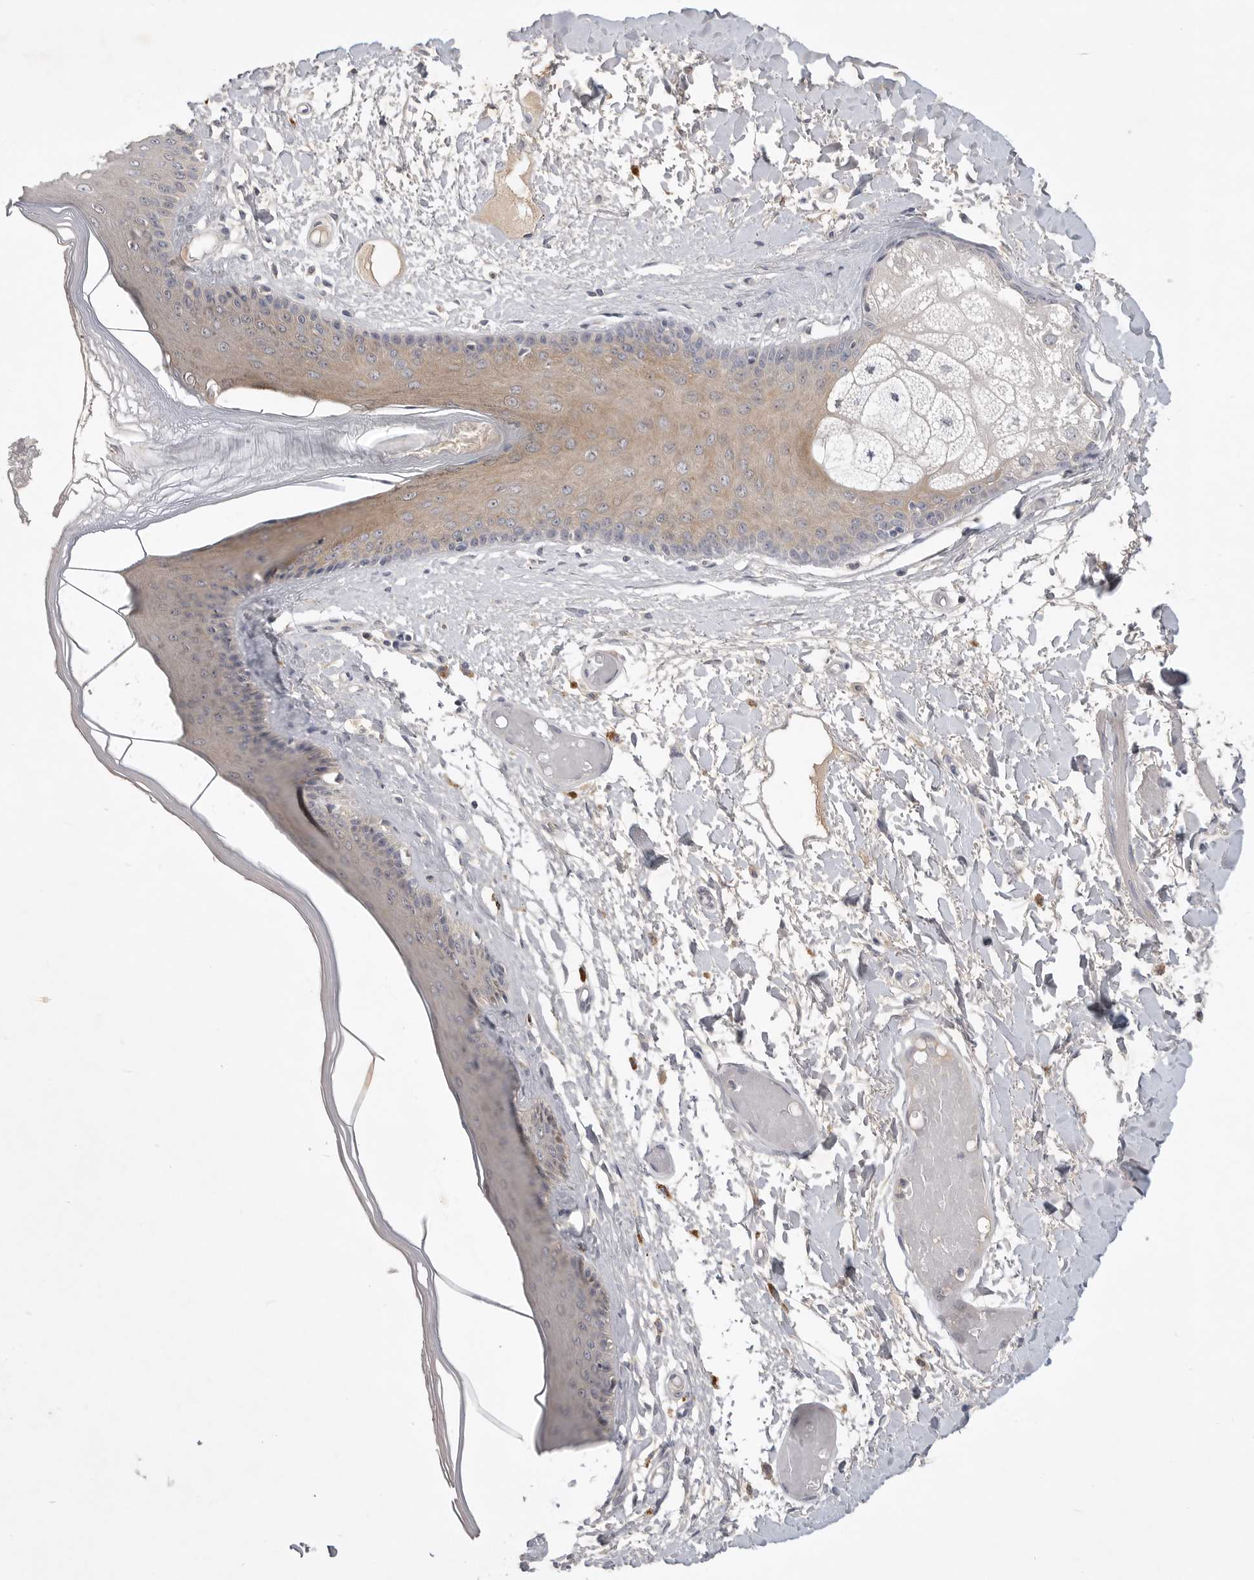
{"staining": {"intensity": "moderate", "quantity": "25%-75%", "location": "cytoplasmic/membranous"}, "tissue": "skin", "cell_type": "Epidermal cells", "image_type": "normal", "snomed": [{"axis": "morphology", "description": "Normal tissue, NOS"}, {"axis": "topography", "description": "Vulva"}], "caption": "The histopathology image reveals immunohistochemical staining of unremarkable skin. There is moderate cytoplasmic/membranous positivity is appreciated in approximately 25%-75% of epidermal cells. (Stains: DAB in brown, nuclei in blue, Microscopy: brightfield microscopy at high magnification).", "gene": "ITGAD", "patient": {"sex": "female", "age": 73}}